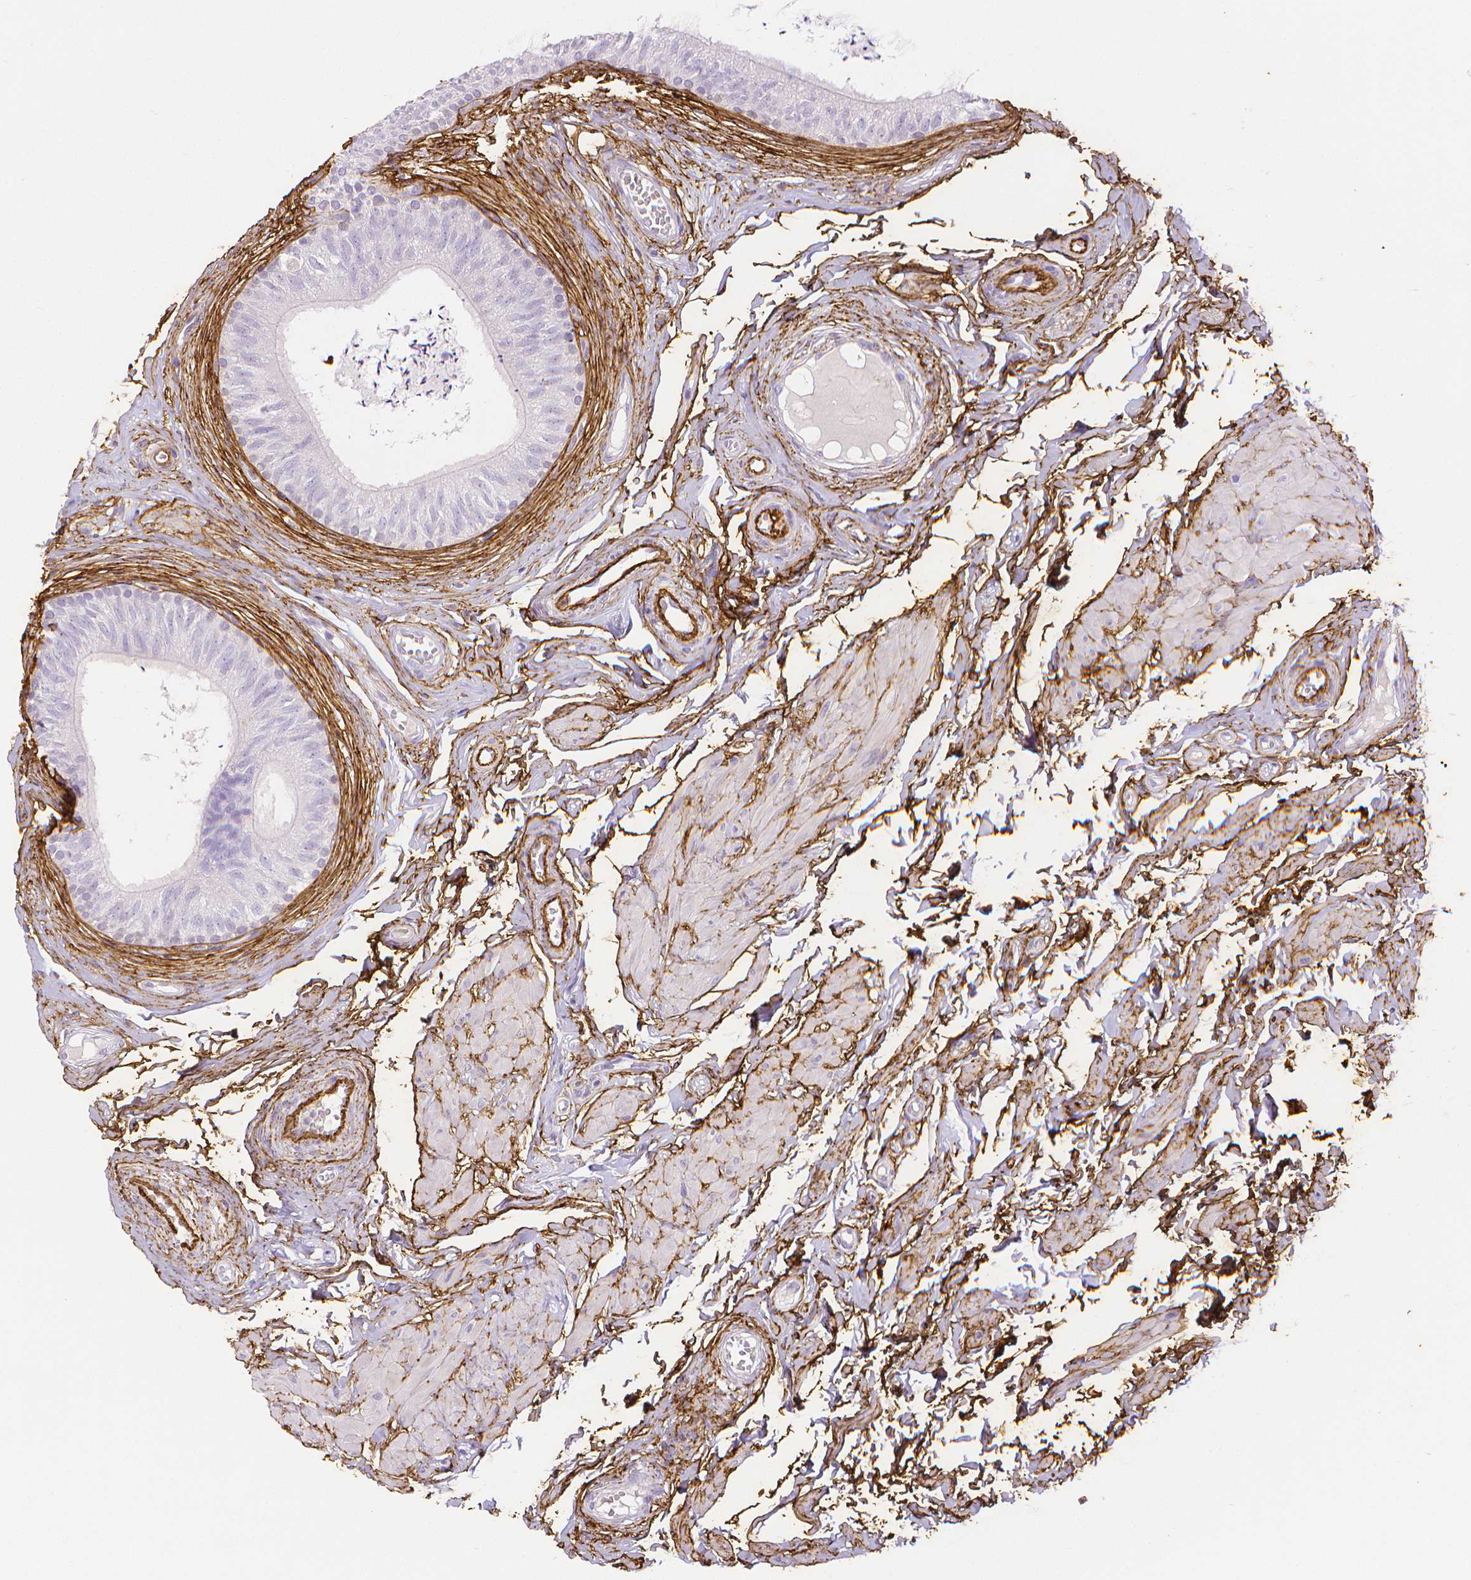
{"staining": {"intensity": "negative", "quantity": "none", "location": "none"}, "tissue": "epididymis", "cell_type": "Glandular cells", "image_type": "normal", "snomed": [{"axis": "morphology", "description": "Normal tissue, NOS"}, {"axis": "topography", "description": "Epididymis, spermatic cord, NOS"}, {"axis": "topography", "description": "Epididymis"}, {"axis": "topography", "description": "Peripheral nerve tissue"}], "caption": "Immunohistochemical staining of unremarkable epididymis exhibits no significant staining in glandular cells.", "gene": "FBN1", "patient": {"sex": "male", "age": 29}}